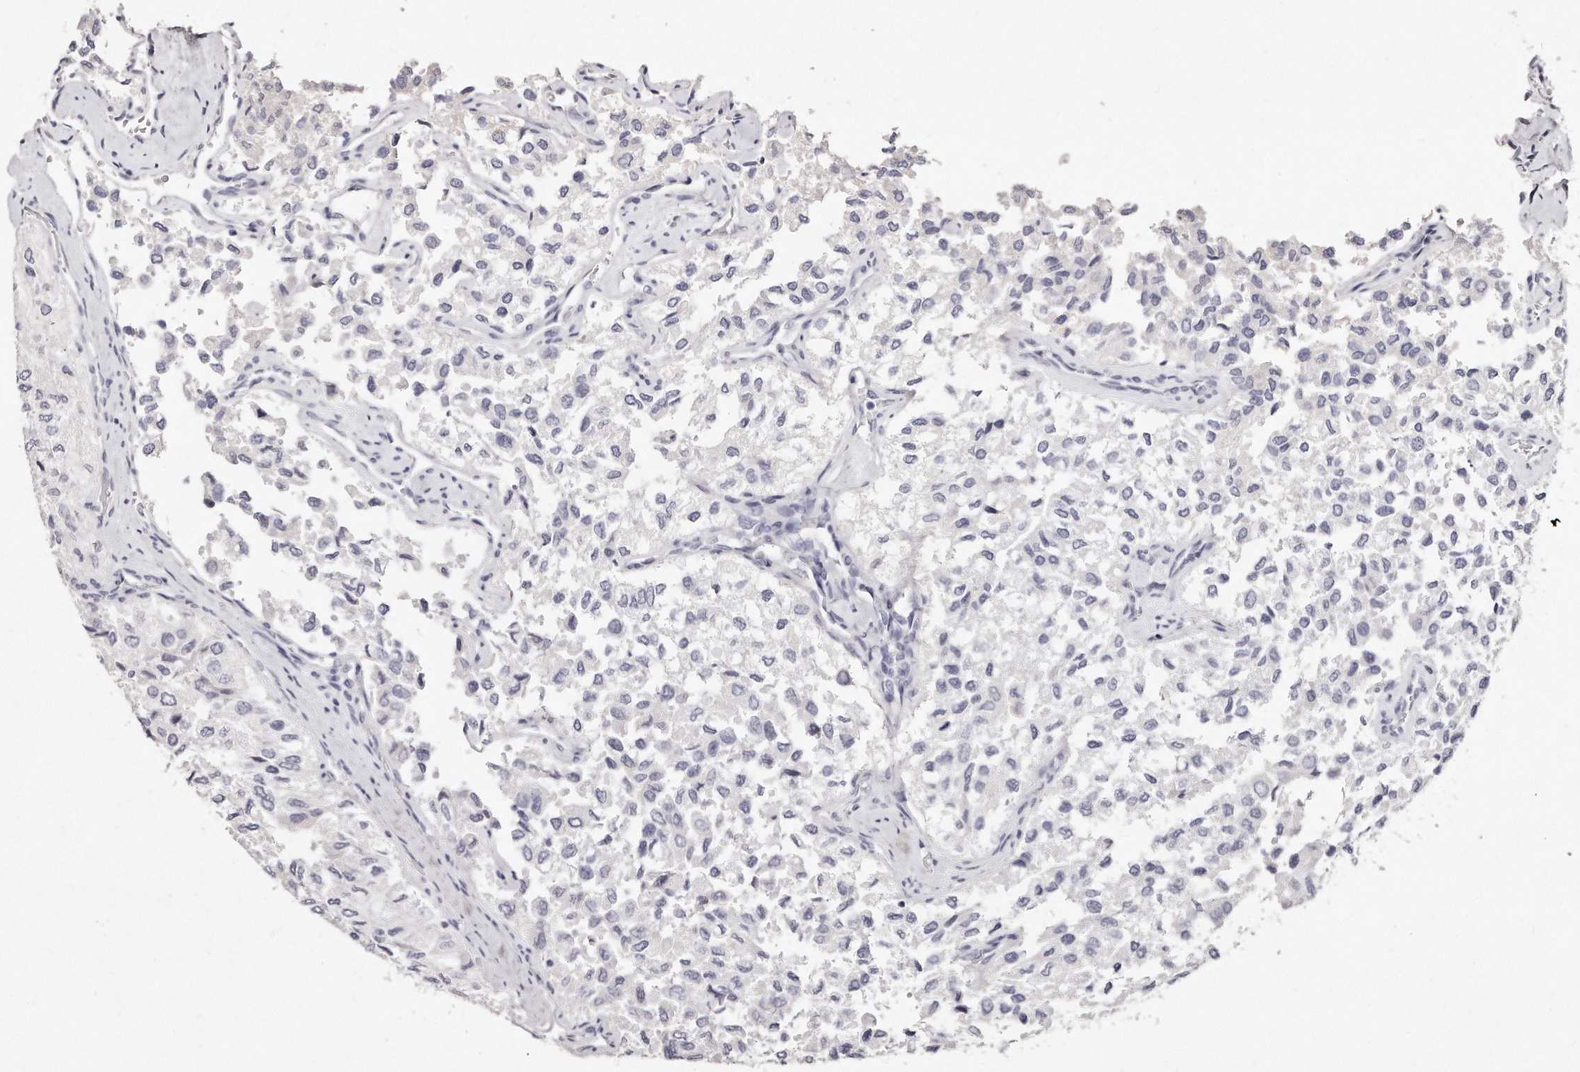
{"staining": {"intensity": "negative", "quantity": "none", "location": "none"}, "tissue": "thyroid cancer", "cell_type": "Tumor cells", "image_type": "cancer", "snomed": [{"axis": "morphology", "description": "Follicular adenoma carcinoma, NOS"}, {"axis": "topography", "description": "Thyroid gland"}], "caption": "The IHC photomicrograph has no significant expression in tumor cells of thyroid follicular adenoma carcinoma tissue.", "gene": "GDA", "patient": {"sex": "male", "age": 75}}